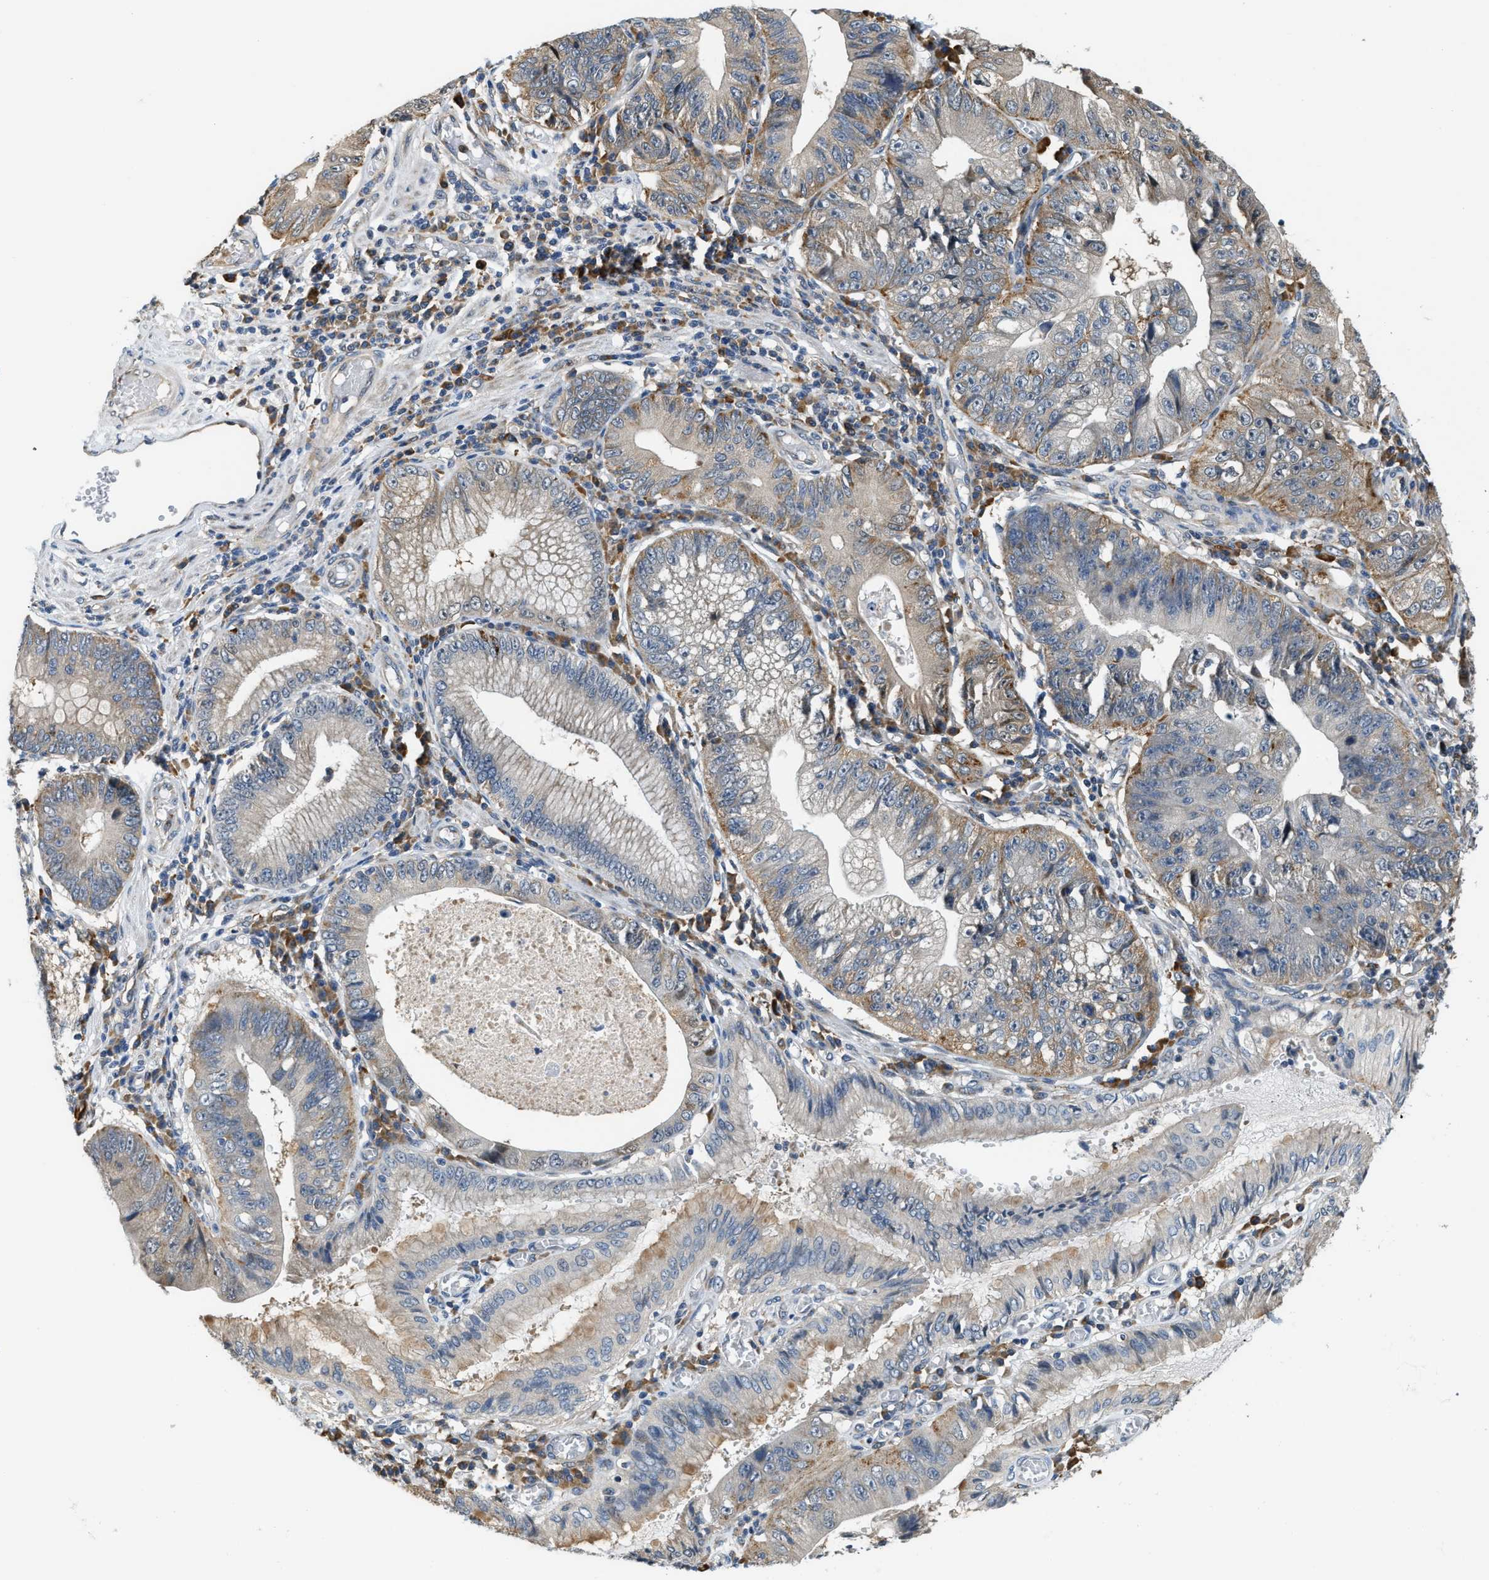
{"staining": {"intensity": "moderate", "quantity": "<25%", "location": "cytoplasmic/membranous"}, "tissue": "stomach cancer", "cell_type": "Tumor cells", "image_type": "cancer", "snomed": [{"axis": "morphology", "description": "Adenocarcinoma, NOS"}, {"axis": "topography", "description": "Stomach"}], "caption": "Brown immunohistochemical staining in stomach cancer (adenocarcinoma) demonstrates moderate cytoplasmic/membranous positivity in about <25% of tumor cells.", "gene": "STARD3NL", "patient": {"sex": "male", "age": 59}}